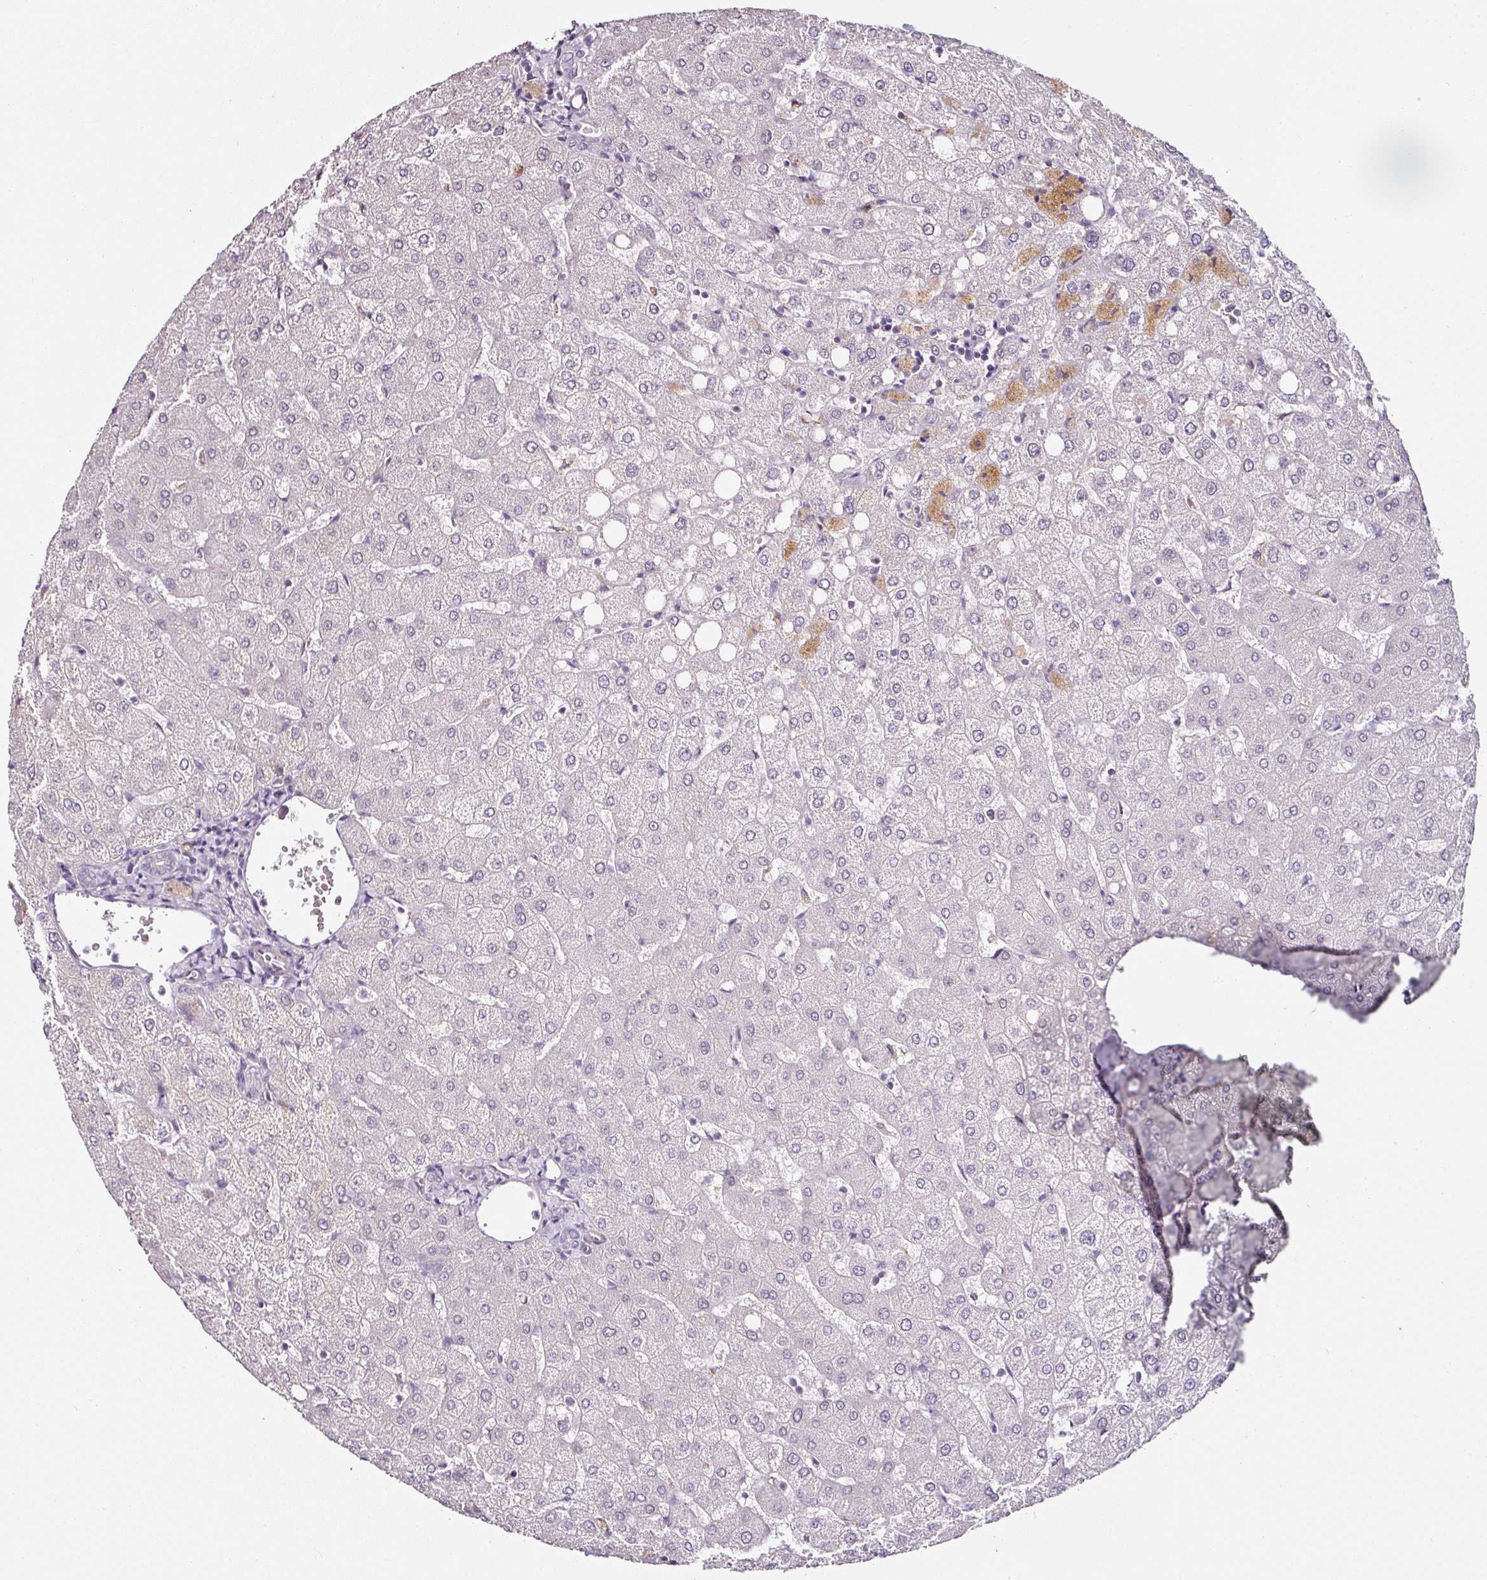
{"staining": {"intensity": "negative", "quantity": "none", "location": "none"}, "tissue": "liver", "cell_type": "Cholangiocytes", "image_type": "normal", "snomed": [{"axis": "morphology", "description": "Normal tissue, NOS"}, {"axis": "topography", "description": "Liver"}], "caption": "There is no significant positivity in cholangiocytes of liver. (Immunohistochemistry (ihc), brightfield microscopy, high magnification).", "gene": "CAP2", "patient": {"sex": "female", "age": 54}}